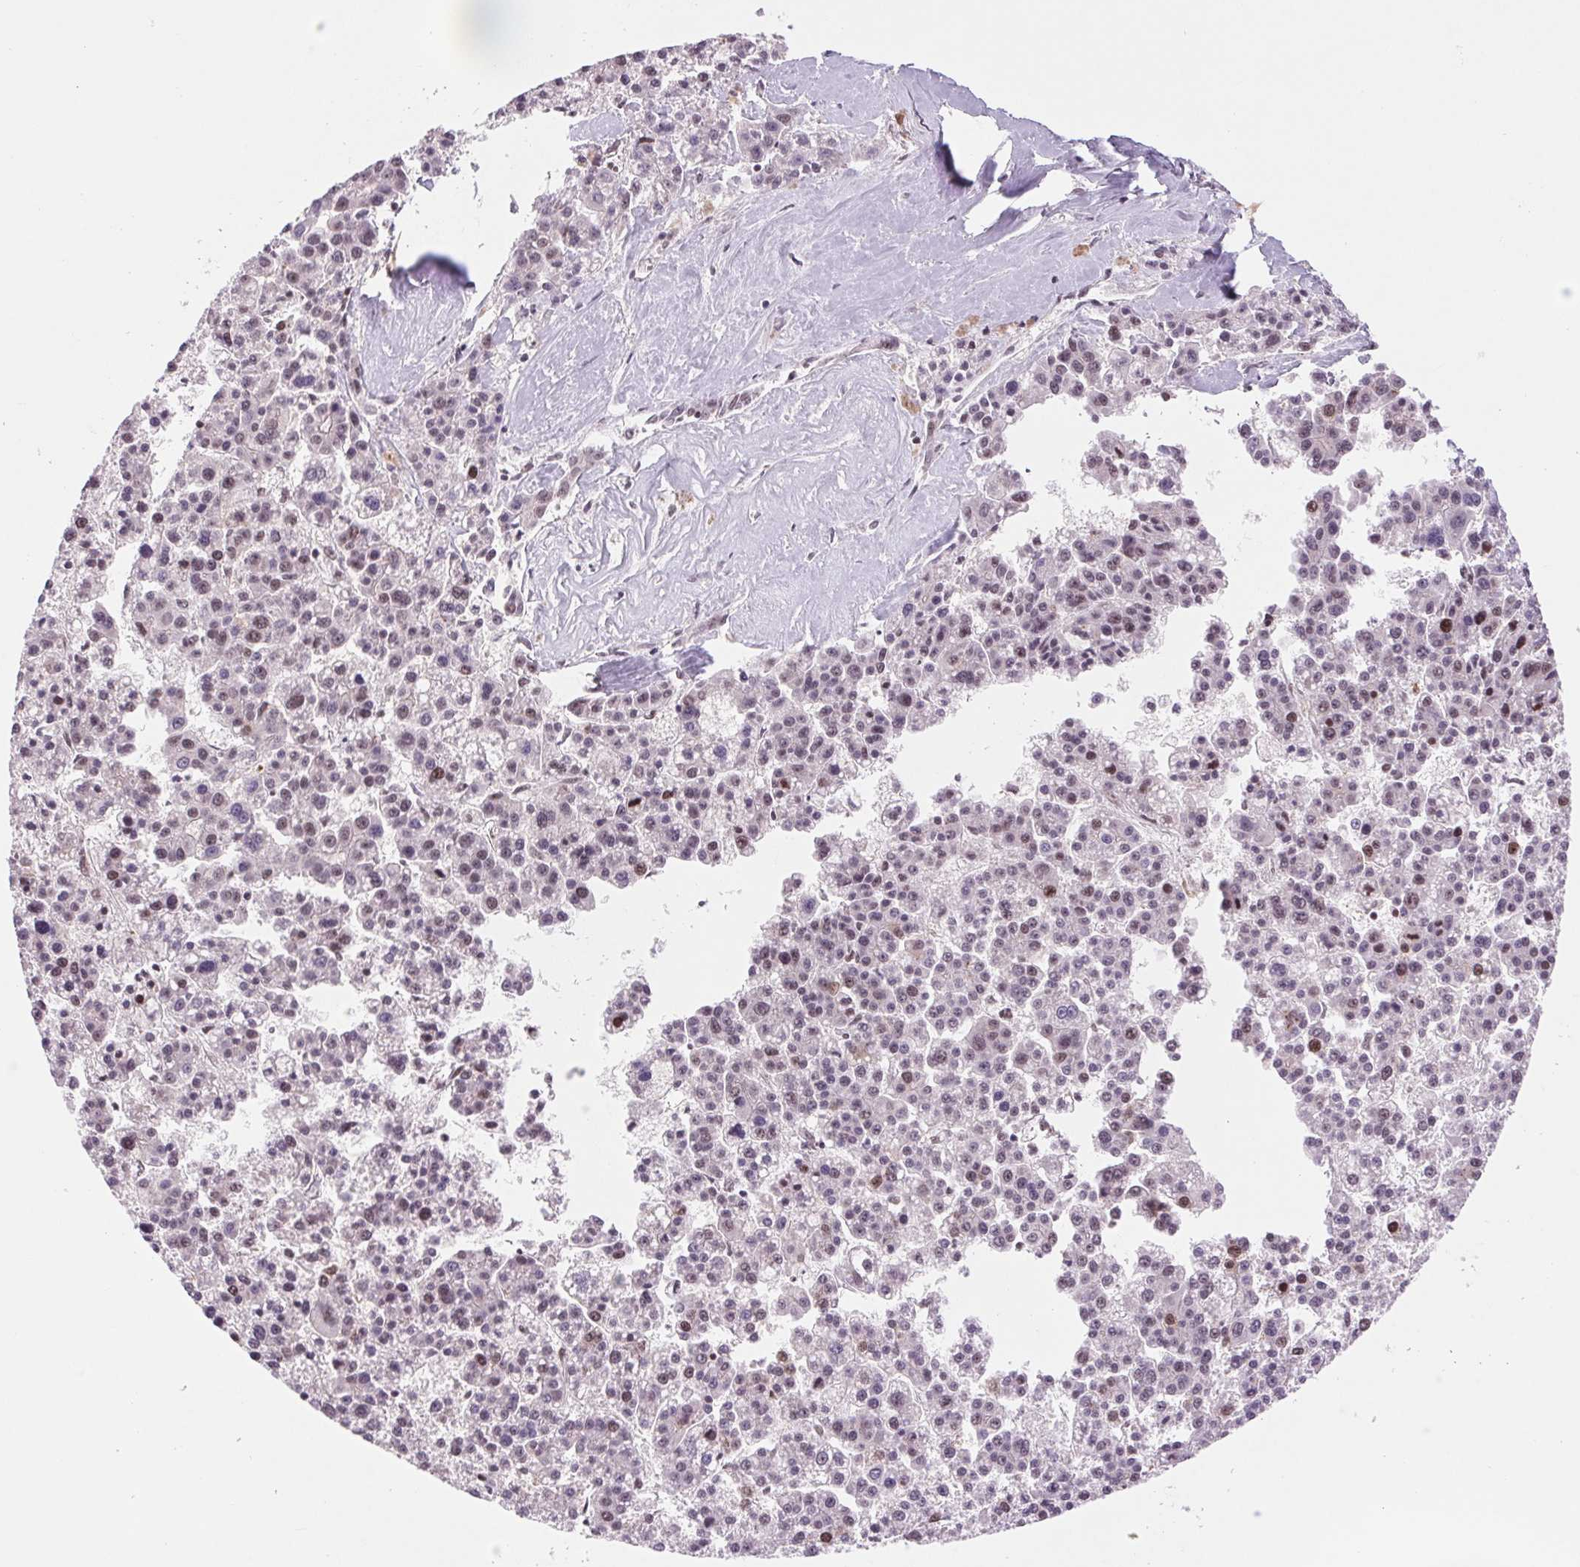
{"staining": {"intensity": "negative", "quantity": "none", "location": "none"}, "tissue": "liver cancer", "cell_type": "Tumor cells", "image_type": "cancer", "snomed": [{"axis": "morphology", "description": "Carcinoma, Hepatocellular, NOS"}, {"axis": "topography", "description": "Liver"}], "caption": "Image shows no significant protein positivity in tumor cells of liver cancer (hepatocellular carcinoma). (Brightfield microscopy of DAB immunohistochemistry (IHC) at high magnification).", "gene": "CD2BP2", "patient": {"sex": "female", "age": 58}}